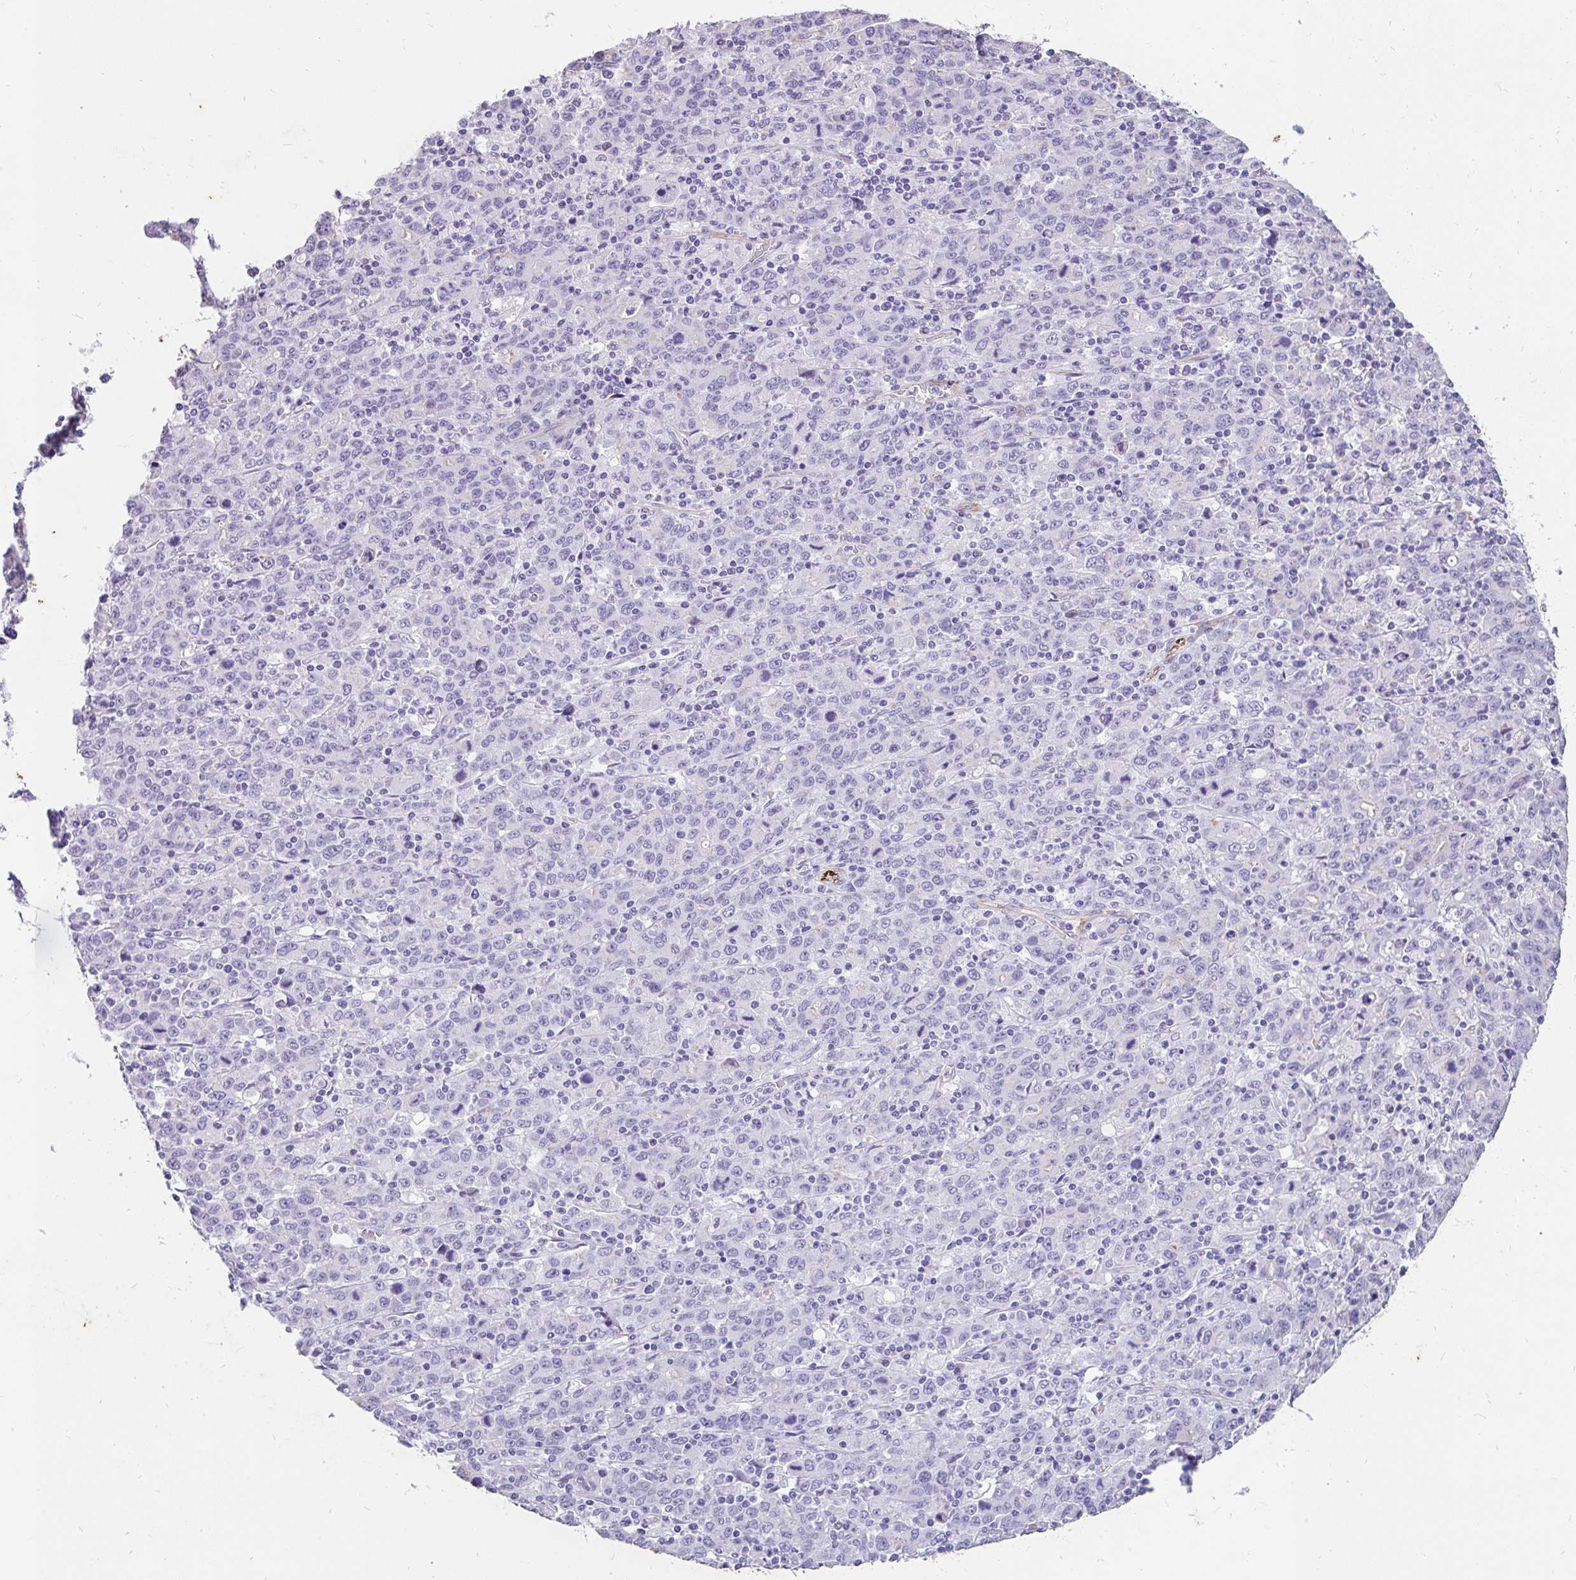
{"staining": {"intensity": "negative", "quantity": "none", "location": "none"}, "tissue": "stomach cancer", "cell_type": "Tumor cells", "image_type": "cancer", "snomed": [{"axis": "morphology", "description": "Adenocarcinoma, NOS"}, {"axis": "topography", "description": "Stomach, upper"}], "caption": "Tumor cells are negative for brown protein staining in stomach cancer (adenocarcinoma). Nuclei are stained in blue.", "gene": "EML5", "patient": {"sex": "male", "age": 69}}